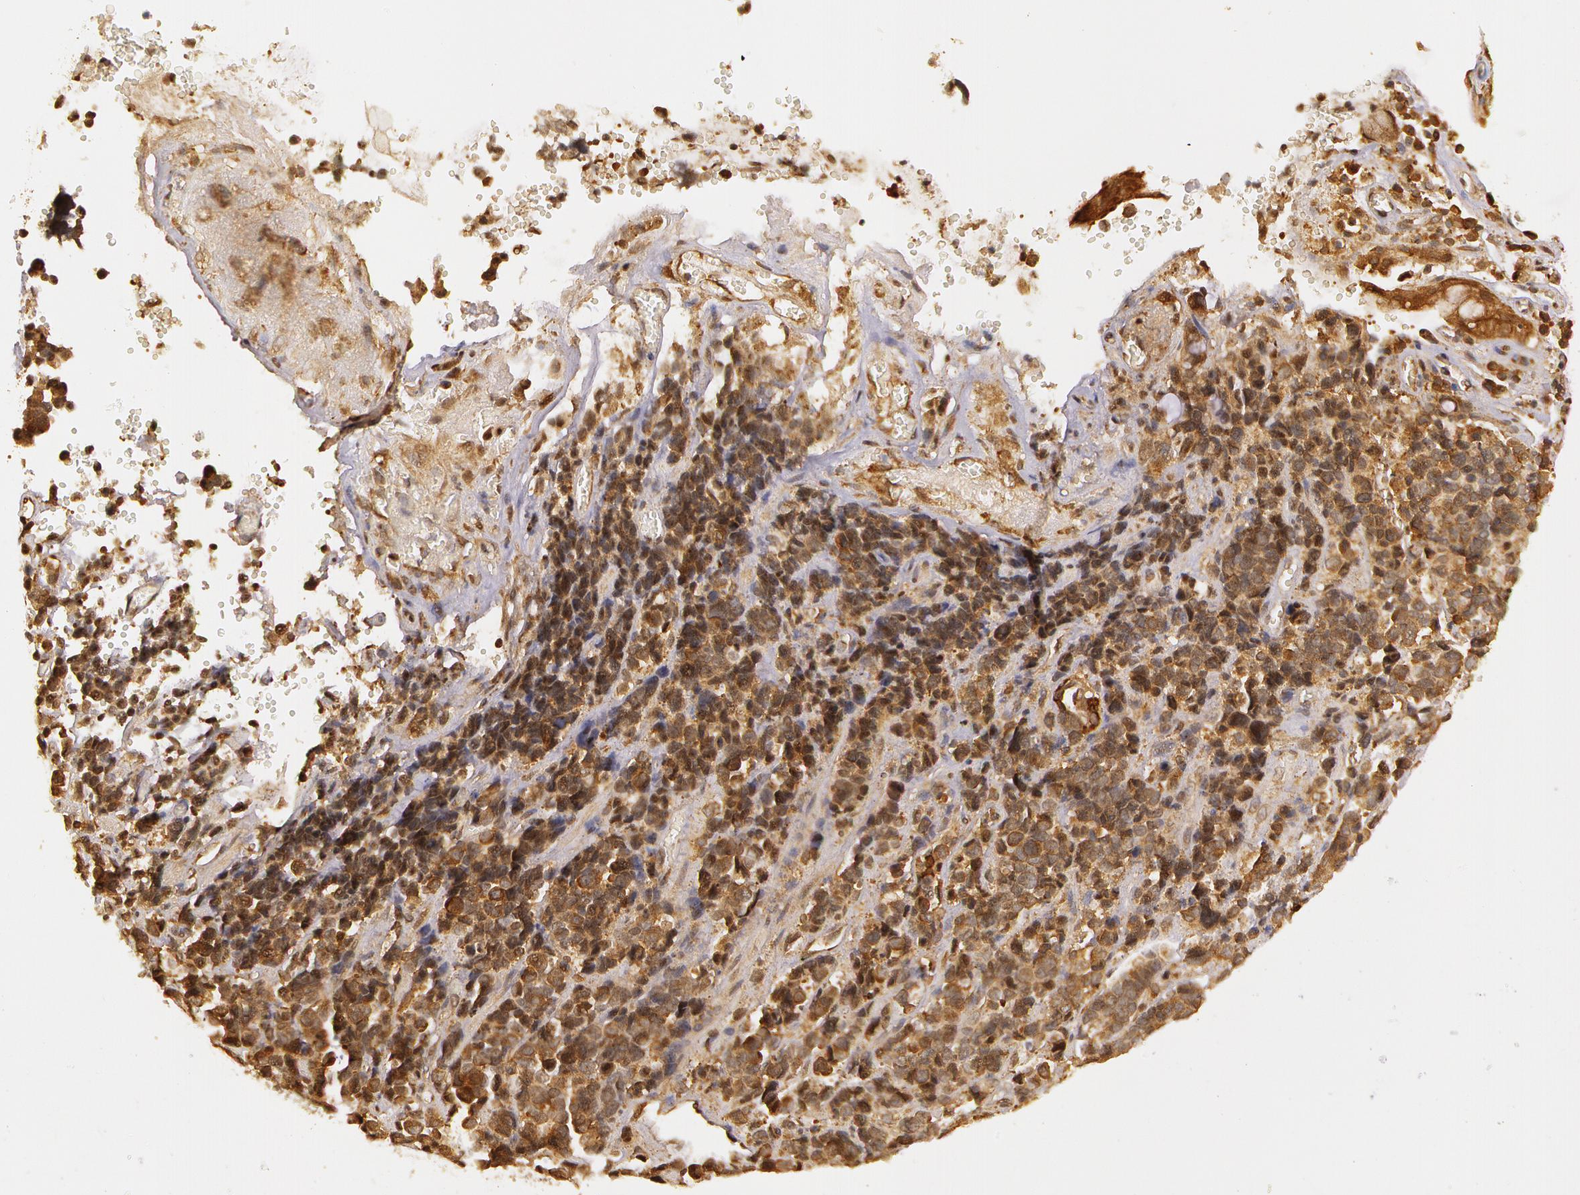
{"staining": {"intensity": "moderate", "quantity": ">75%", "location": "cytoplasmic/membranous"}, "tissue": "stomach cancer", "cell_type": "Tumor cells", "image_type": "cancer", "snomed": [{"axis": "morphology", "description": "Adenocarcinoma, NOS"}, {"axis": "topography", "description": "Stomach, upper"}], "caption": "Immunohistochemical staining of adenocarcinoma (stomach) exhibits medium levels of moderate cytoplasmic/membranous expression in approximately >75% of tumor cells. Using DAB (brown) and hematoxylin (blue) stains, captured at high magnification using brightfield microscopy.", "gene": "ASCC2", "patient": {"sex": "male", "age": 71}}